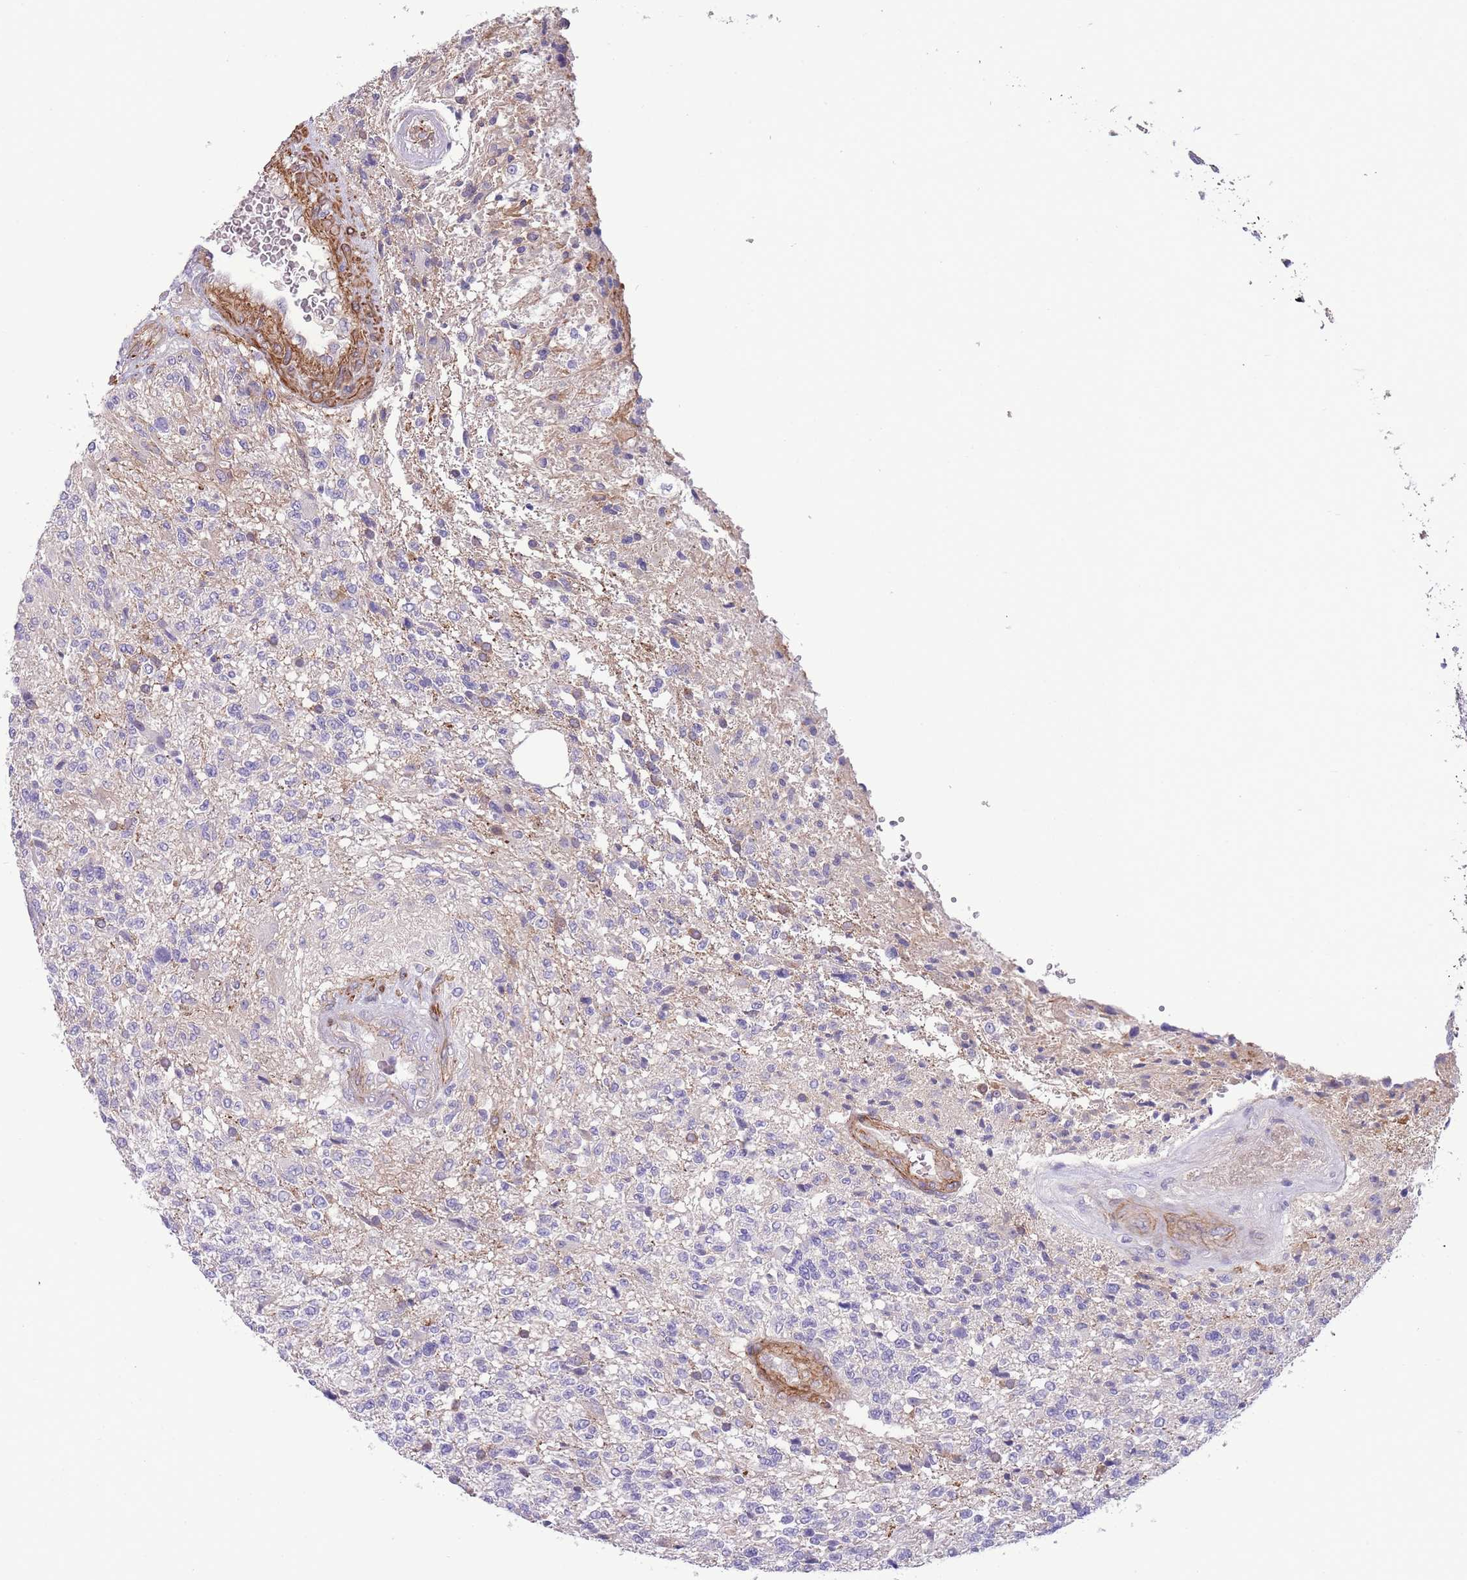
{"staining": {"intensity": "negative", "quantity": "none", "location": "none"}, "tissue": "glioma", "cell_type": "Tumor cells", "image_type": "cancer", "snomed": [{"axis": "morphology", "description": "Glioma, malignant, High grade"}, {"axis": "topography", "description": "Brain"}], "caption": "High-grade glioma (malignant) was stained to show a protein in brown. There is no significant staining in tumor cells.", "gene": "FAM124A", "patient": {"sex": "male", "age": 56}}